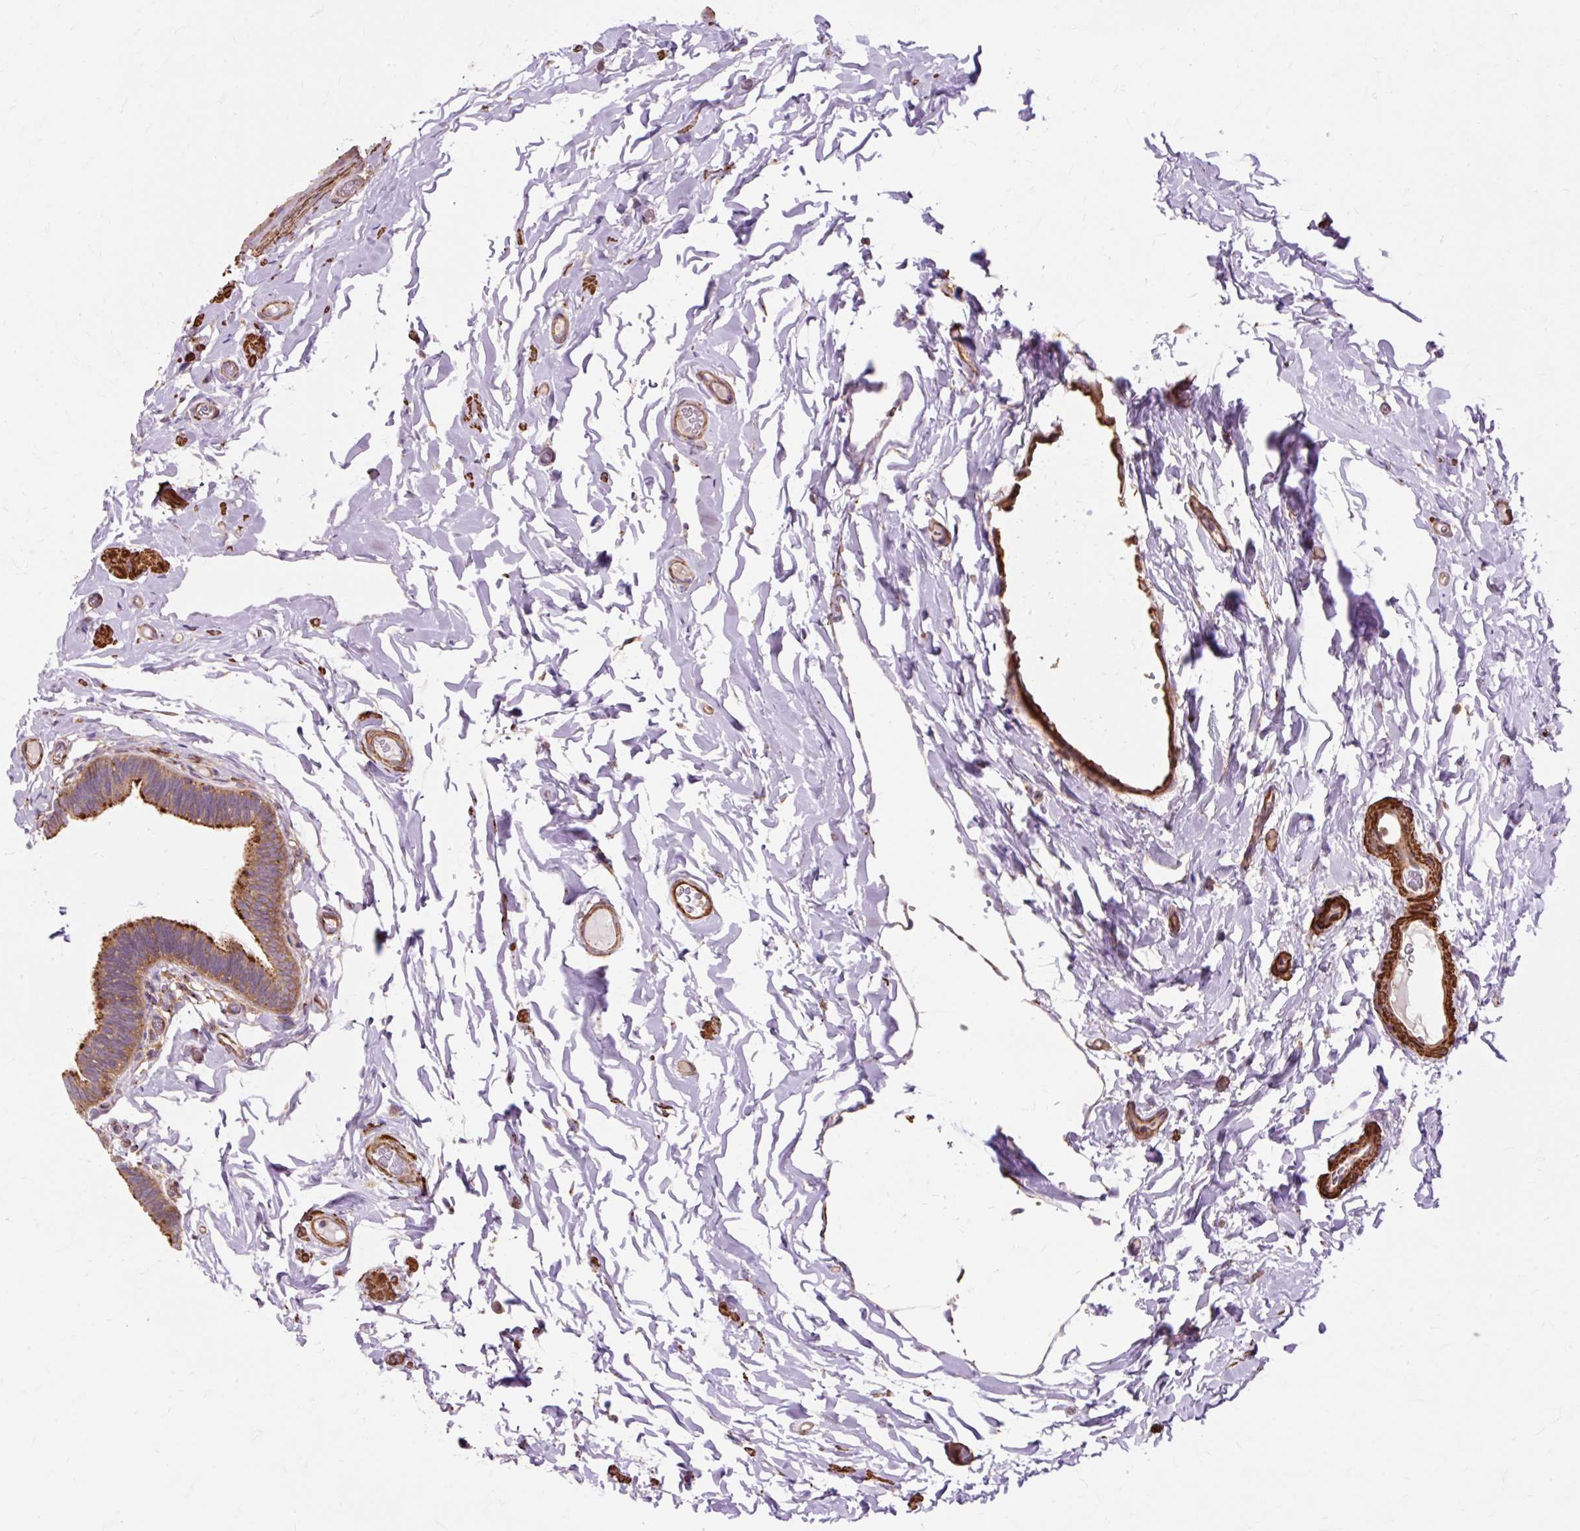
{"staining": {"intensity": "moderate", "quantity": "<25%", "location": "cytoplasmic/membranous"}, "tissue": "epididymis", "cell_type": "Glandular cells", "image_type": "normal", "snomed": [{"axis": "morphology", "description": "Normal tissue, NOS"}, {"axis": "morphology", "description": "Carcinoma, Embryonal, NOS"}, {"axis": "topography", "description": "Testis"}, {"axis": "topography", "description": "Epididymis"}], "caption": "Immunohistochemistry (IHC) histopathology image of unremarkable human epididymis stained for a protein (brown), which reveals low levels of moderate cytoplasmic/membranous staining in approximately <25% of glandular cells.", "gene": "TBC1D2B", "patient": {"sex": "male", "age": 36}}